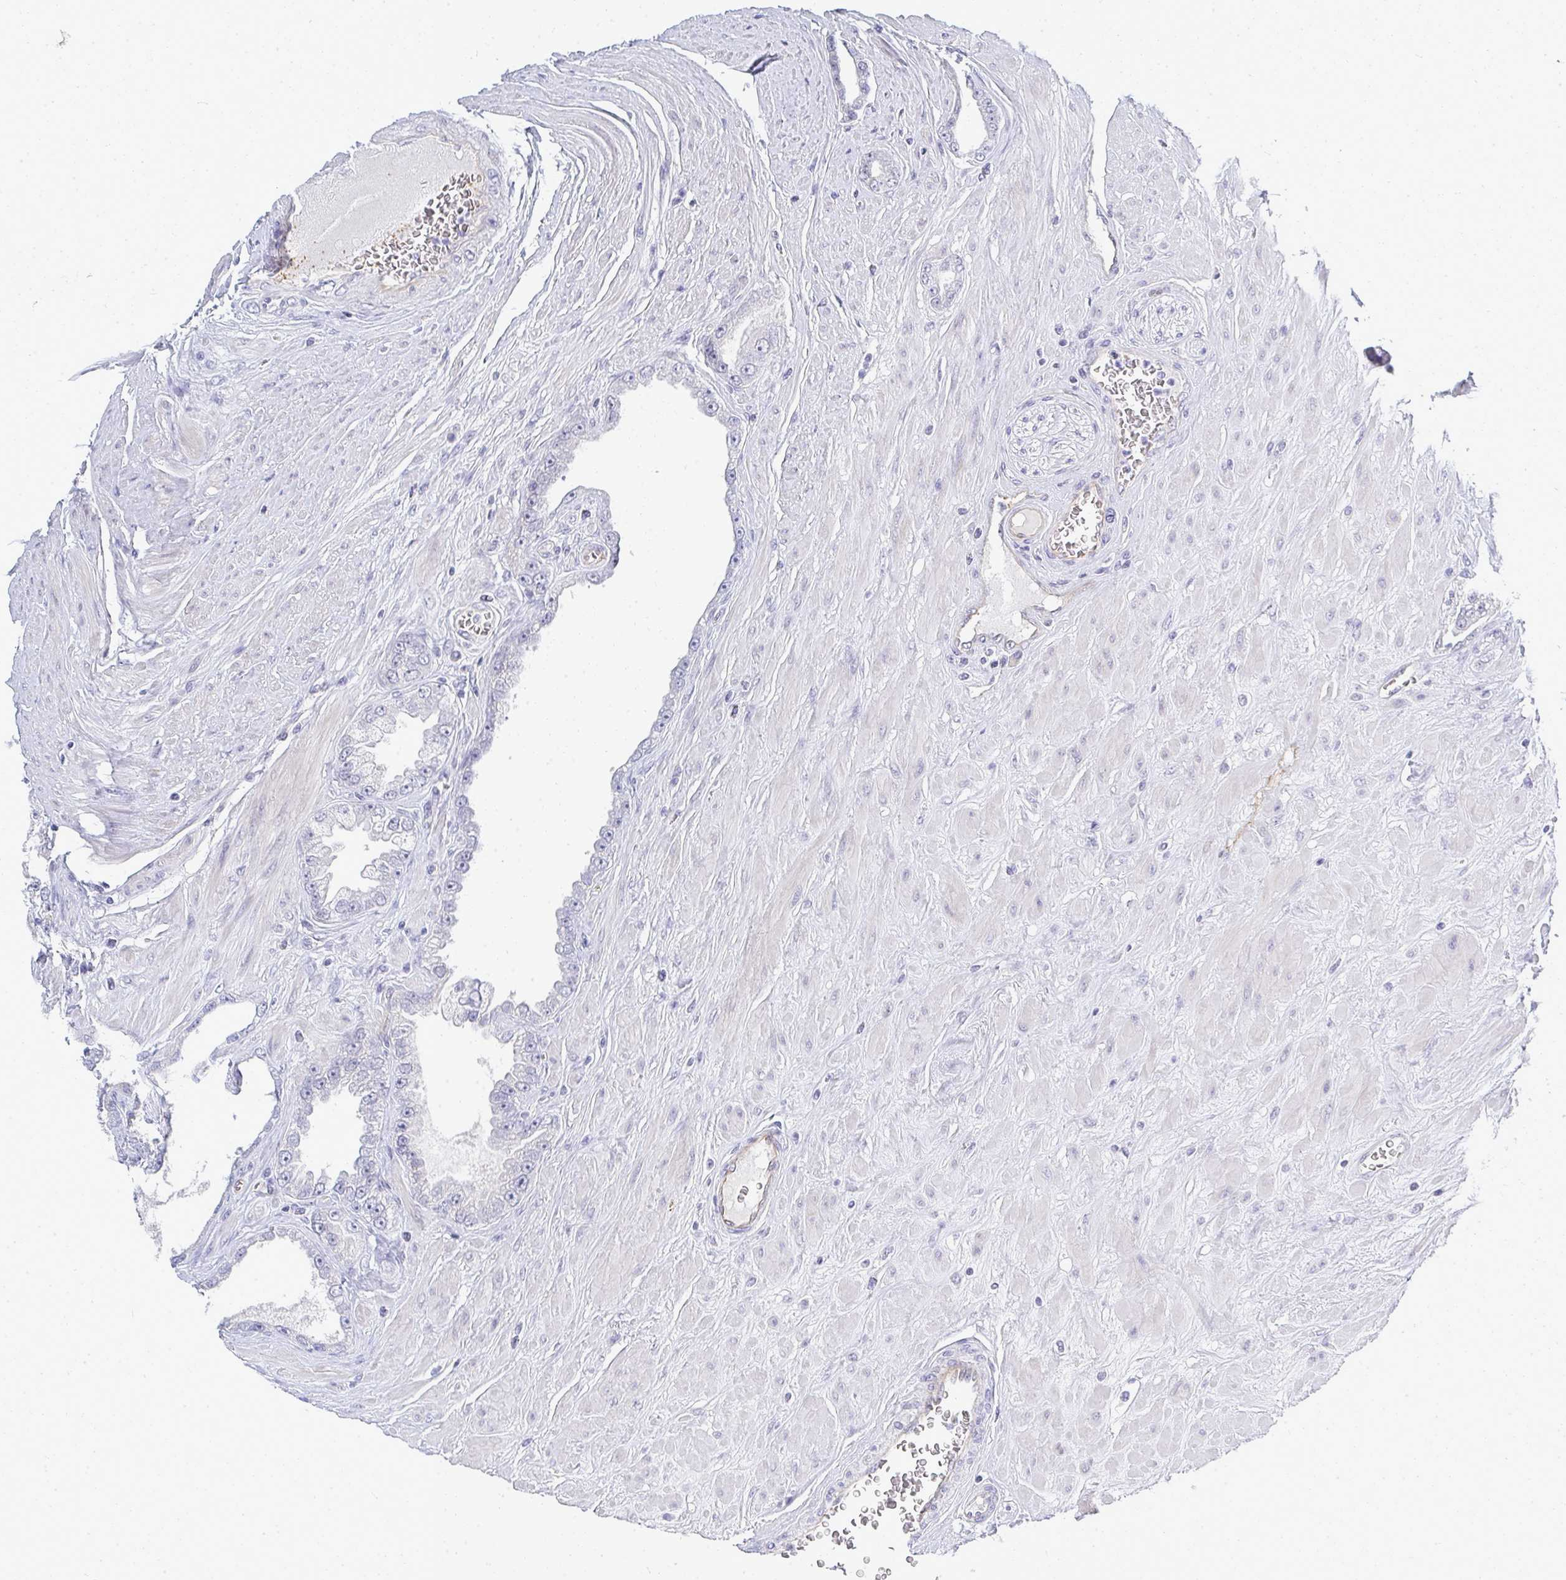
{"staining": {"intensity": "negative", "quantity": "none", "location": "none"}, "tissue": "prostate cancer", "cell_type": "Tumor cells", "image_type": "cancer", "snomed": [{"axis": "morphology", "description": "Adenocarcinoma, High grade"}, {"axis": "topography", "description": "Prostate"}], "caption": "This histopathology image is of prostate cancer (adenocarcinoma (high-grade)) stained with immunohistochemistry (IHC) to label a protein in brown with the nuclei are counter-stained blue. There is no positivity in tumor cells.", "gene": "TMEM82", "patient": {"sex": "male", "age": 66}}